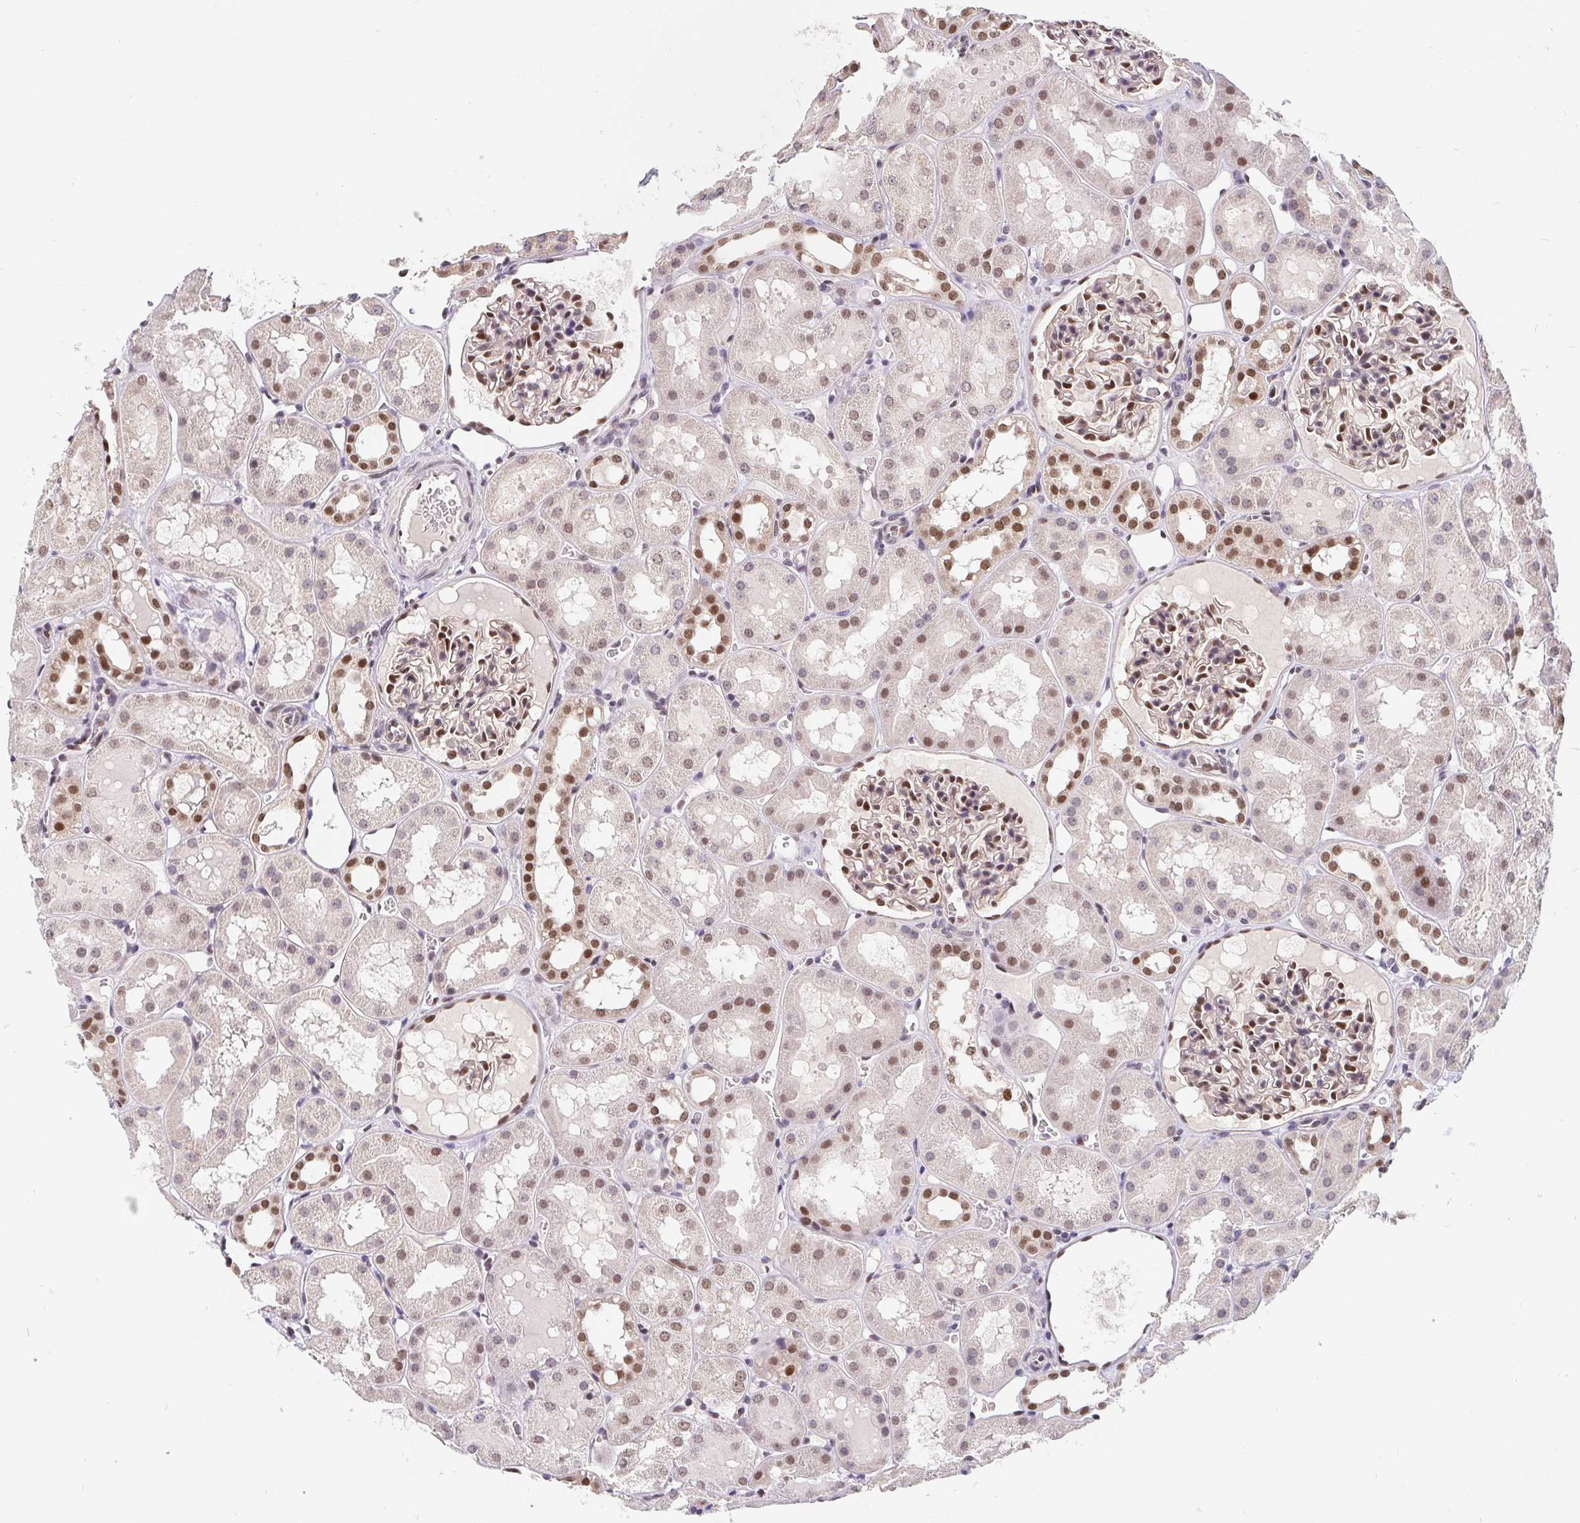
{"staining": {"intensity": "moderate", "quantity": "25%-75%", "location": "nuclear"}, "tissue": "kidney", "cell_type": "Cells in glomeruli", "image_type": "normal", "snomed": [{"axis": "morphology", "description": "Normal tissue, NOS"}, {"axis": "topography", "description": "Kidney"}, {"axis": "topography", "description": "Urinary bladder"}], "caption": "Cells in glomeruli show medium levels of moderate nuclear positivity in approximately 25%-75% of cells in normal kidney. Using DAB (3,3'-diaminobenzidine) (brown) and hematoxylin (blue) stains, captured at high magnification using brightfield microscopy.", "gene": "POU2F1", "patient": {"sex": "male", "age": 16}}